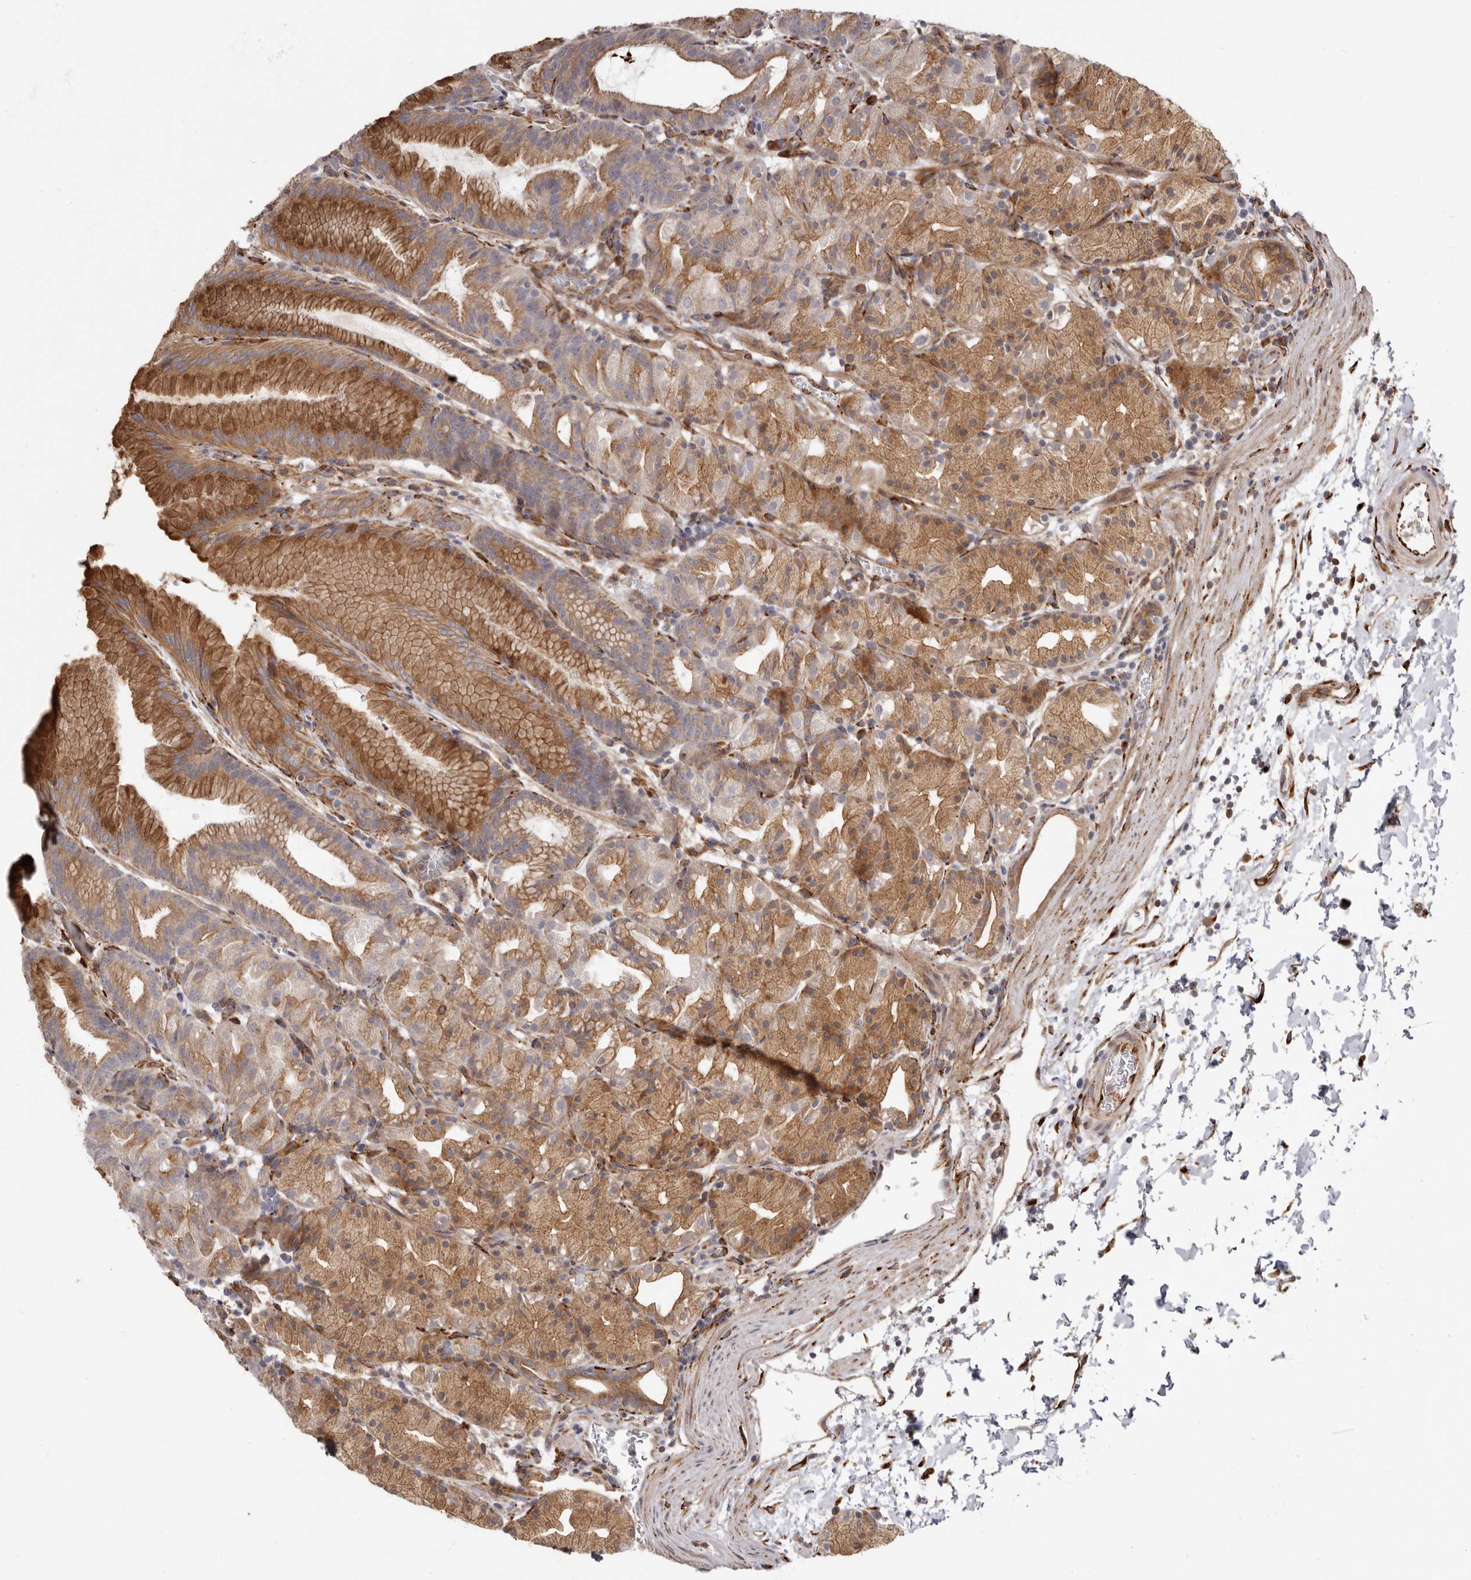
{"staining": {"intensity": "strong", "quantity": "25%-75%", "location": "cytoplasmic/membranous"}, "tissue": "stomach", "cell_type": "Glandular cells", "image_type": "normal", "snomed": [{"axis": "morphology", "description": "Normal tissue, NOS"}, {"axis": "topography", "description": "Stomach, upper"}], "caption": "IHC micrograph of normal stomach: stomach stained using immunohistochemistry (IHC) exhibits high levels of strong protein expression localized specifically in the cytoplasmic/membranous of glandular cells, appearing as a cytoplasmic/membranous brown color.", "gene": "WDTC1", "patient": {"sex": "male", "age": 48}}